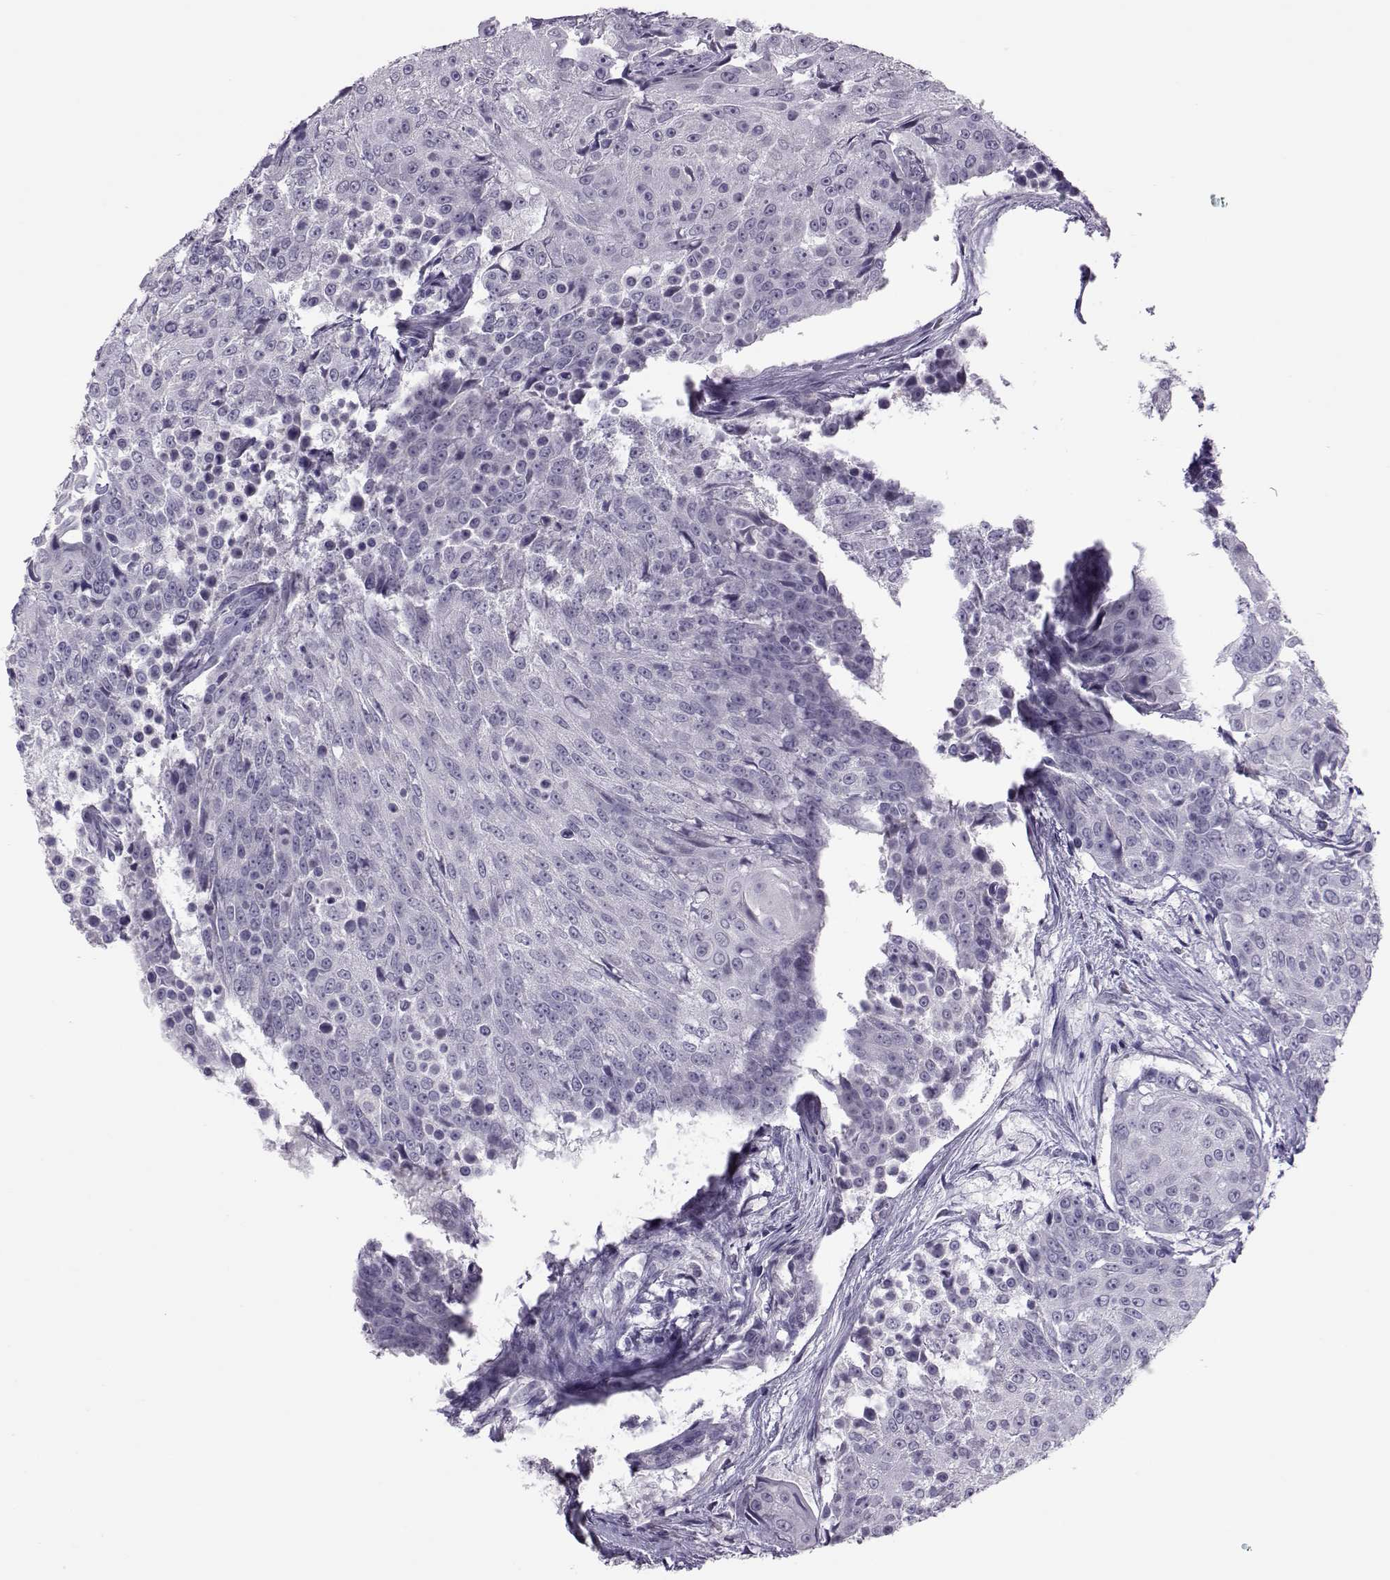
{"staining": {"intensity": "negative", "quantity": "none", "location": "none"}, "tissue": "urothelial cancer", "cell_type": "Tumor cells", "image_type": "cancer", "snomed": [{"axis": "morphology", "description": "Urothelial carcinoma, High grade"}, {"axis": "topography", "description": "Urinary bladder"}], "caption": "Photomicrograph shows no protein positivity in tumor cells of urothelial carcinoma (high-grade) tissue.", "gene": "ASRGL1", "patient": {"sex": "female", "age": 63}}